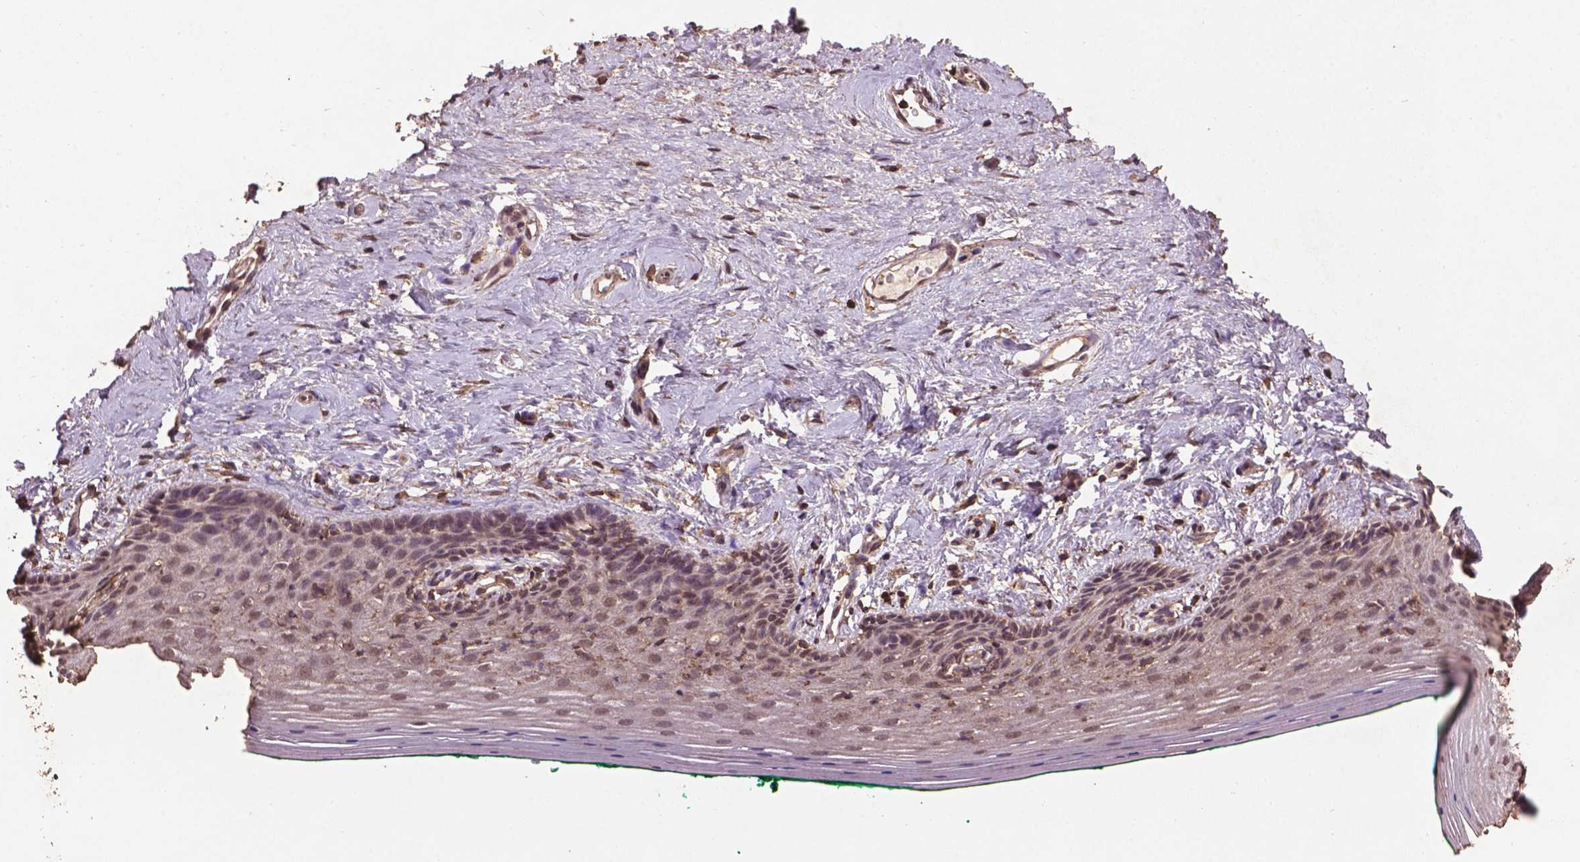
{"staining": {"intensity": "weak", "quantity": "25%-75%", "location": "cytoplasmic/membranous,nuclear"}, "tissue": "vagina", "cell_type": "Squamous epithelial cells", "image_type": "normal", "snomed": [{"axis": "morphology", "description": "Normal tissue, NOS"}, {"axis": "topography", "description": "Vagina"}], "caption": "Vagina stained for a protein demonstrates weak cytoplasmic/membranous,nuclear positivity in squamous epithelial cells. The staining is performed using DAB brown chromogen to label protein expression. The nuclei are counter-stained blue using hematoxylin.", "gene": "BABAM1", "patient": {"sex": "female", "age": 45}}